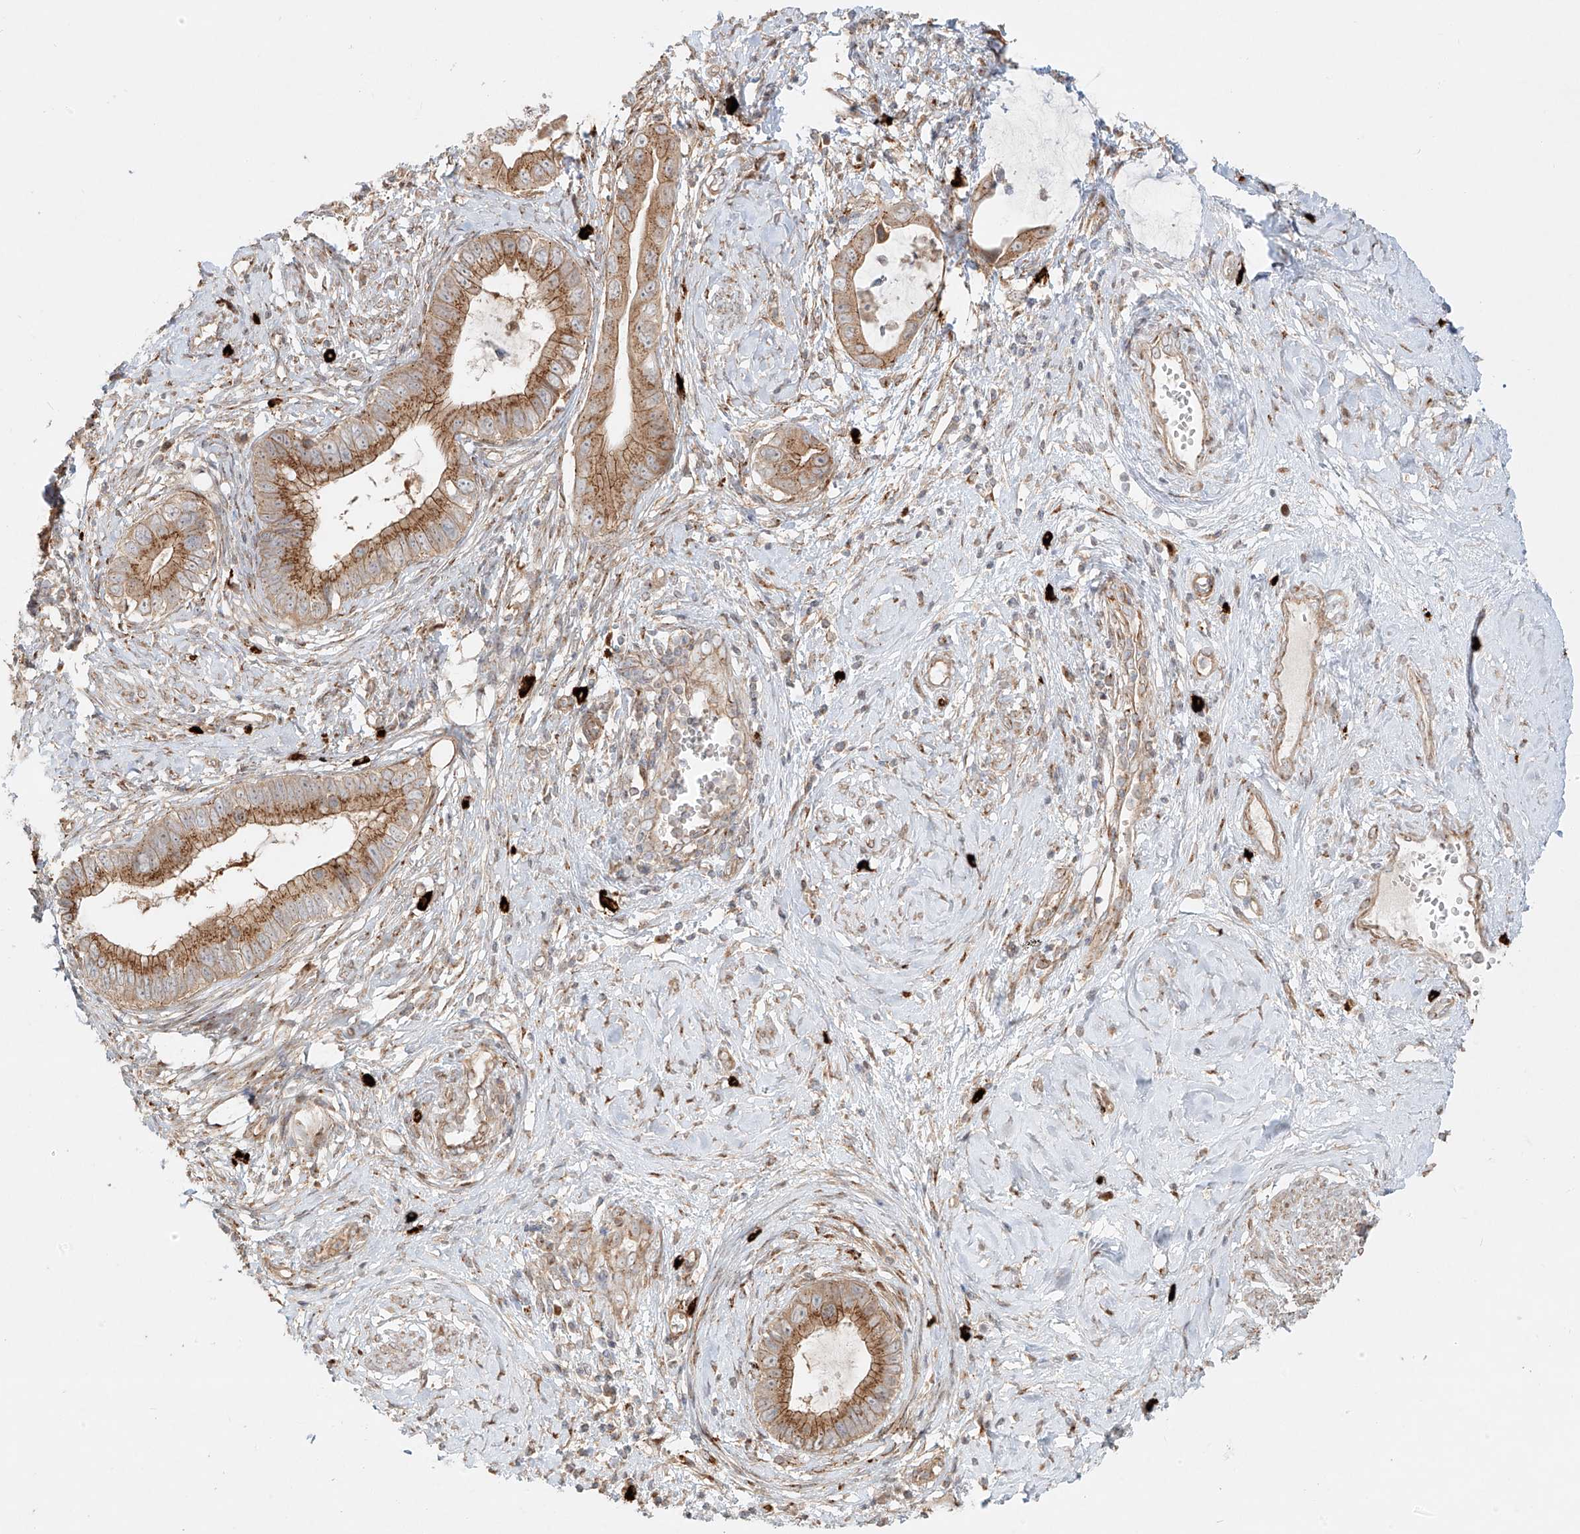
{"staining": {"intensity": "moderate", "quantity": ">75%", "location": "cytoplasmic/membranous"}, "tissue": "cervical cancer", "cell_type": "Tumor cells", "image_type": "cancer", "snomed": [{"axis": "morphology", "description": "Adenocarcinoma, NOS"}, {"axis": "topography", "description": "Cervix"}], "caption": "Moderate cytoplasmic/membranous protein staining is appreciated in about >75% of tumor cells in cervical adenocarcinoma. The protein of interest is shown in brown color, while the nuclei are stained blue.", "gene": "ZNF287", "patient": {"sex": "female", "age": 44}}